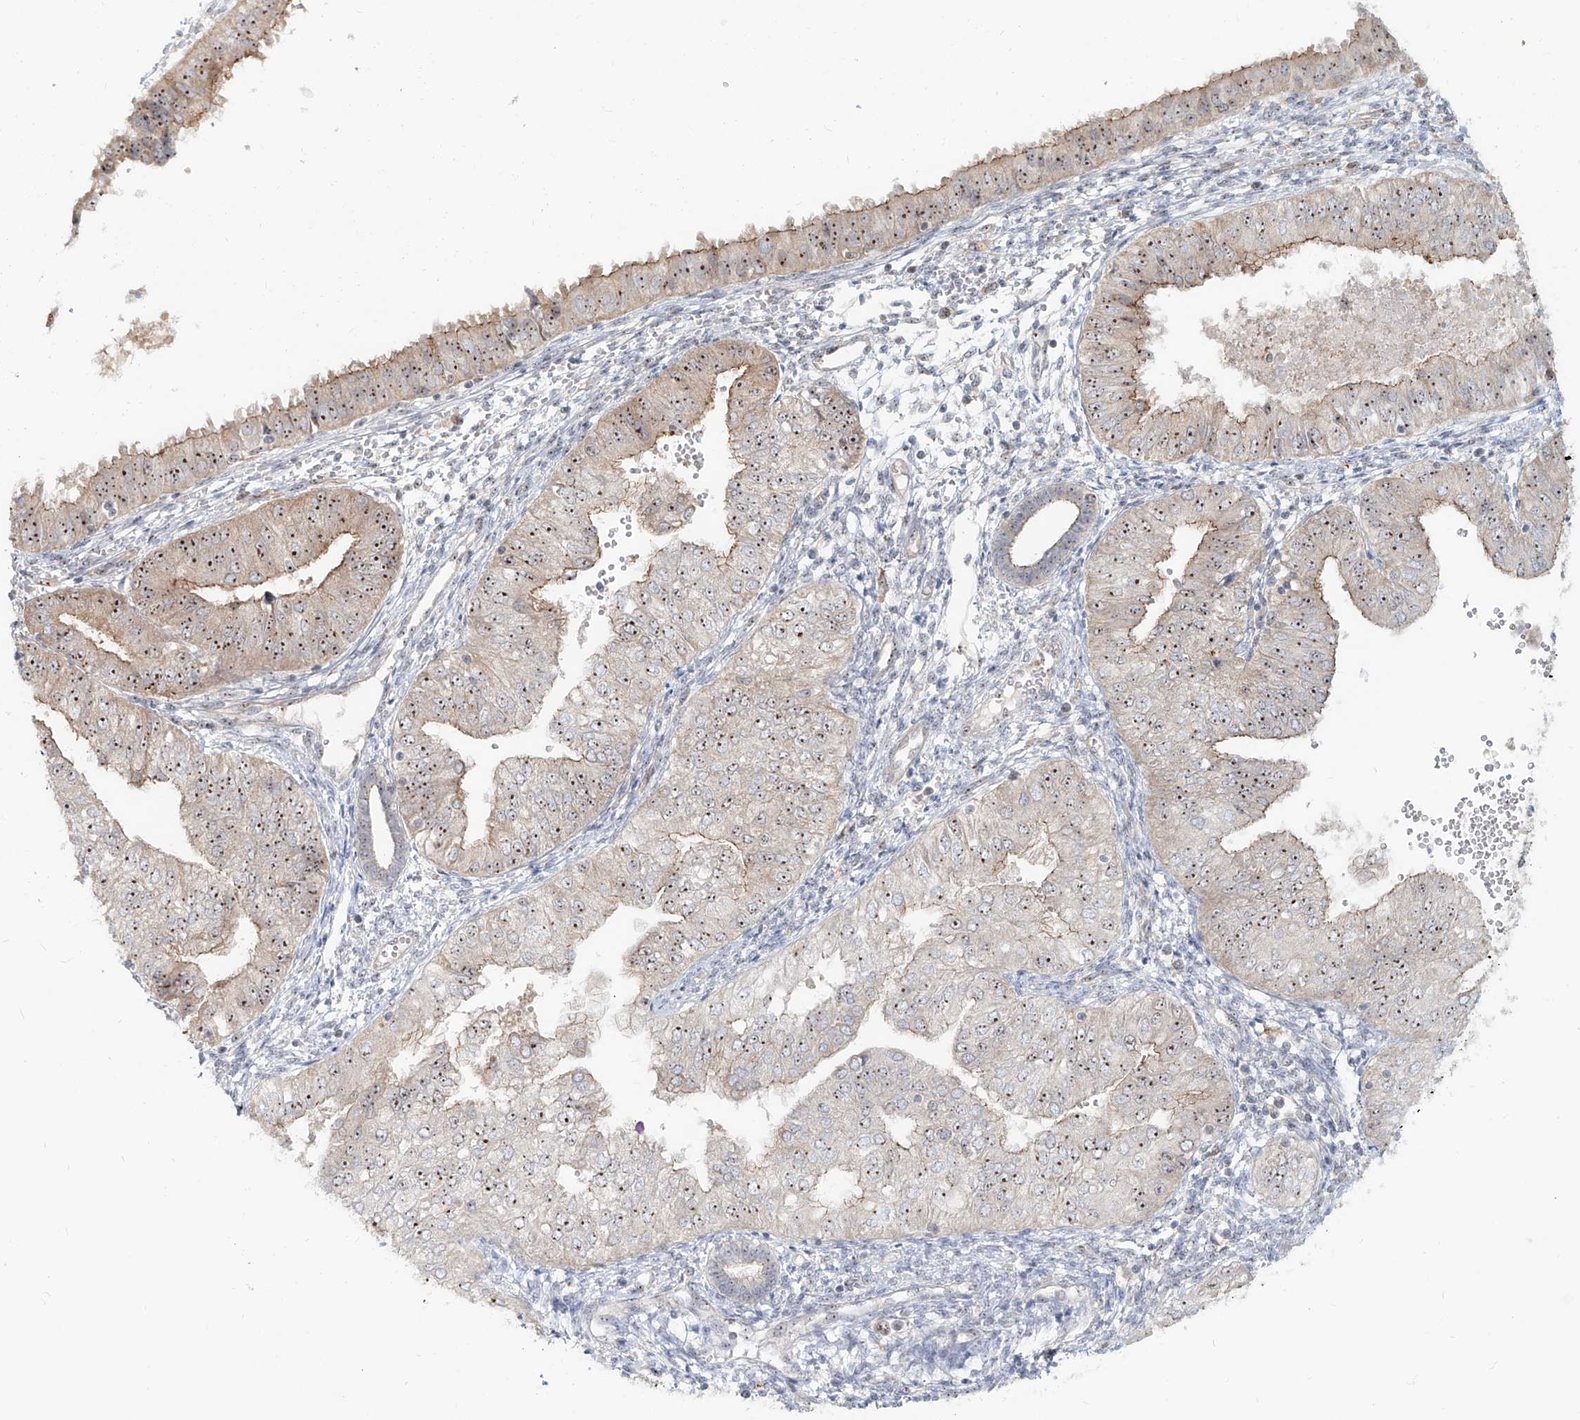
{"staining": {"intensity": "strong", "quantity": ">75%", "location": "nuclear"}, "tissue": "endometrial cancer", "cell_type": "Tumor cells", "image_type": "cancer", "snomed": [{"axis": "morphology", "description": "Normal tissue, NOS"}, {"axis": "morphology", "description": "Adenocarcinoma, NOS"}, {"axis": "topography", "description": "Endometrium"}], "caption": "A high amount of strong nuclear expression is identified in approximately >75% of tumor cells in endometrial cancer (adenocarcinoma) tissue.", "gene": "BYSL", "patient": {"sex": "female", "age": 53}}